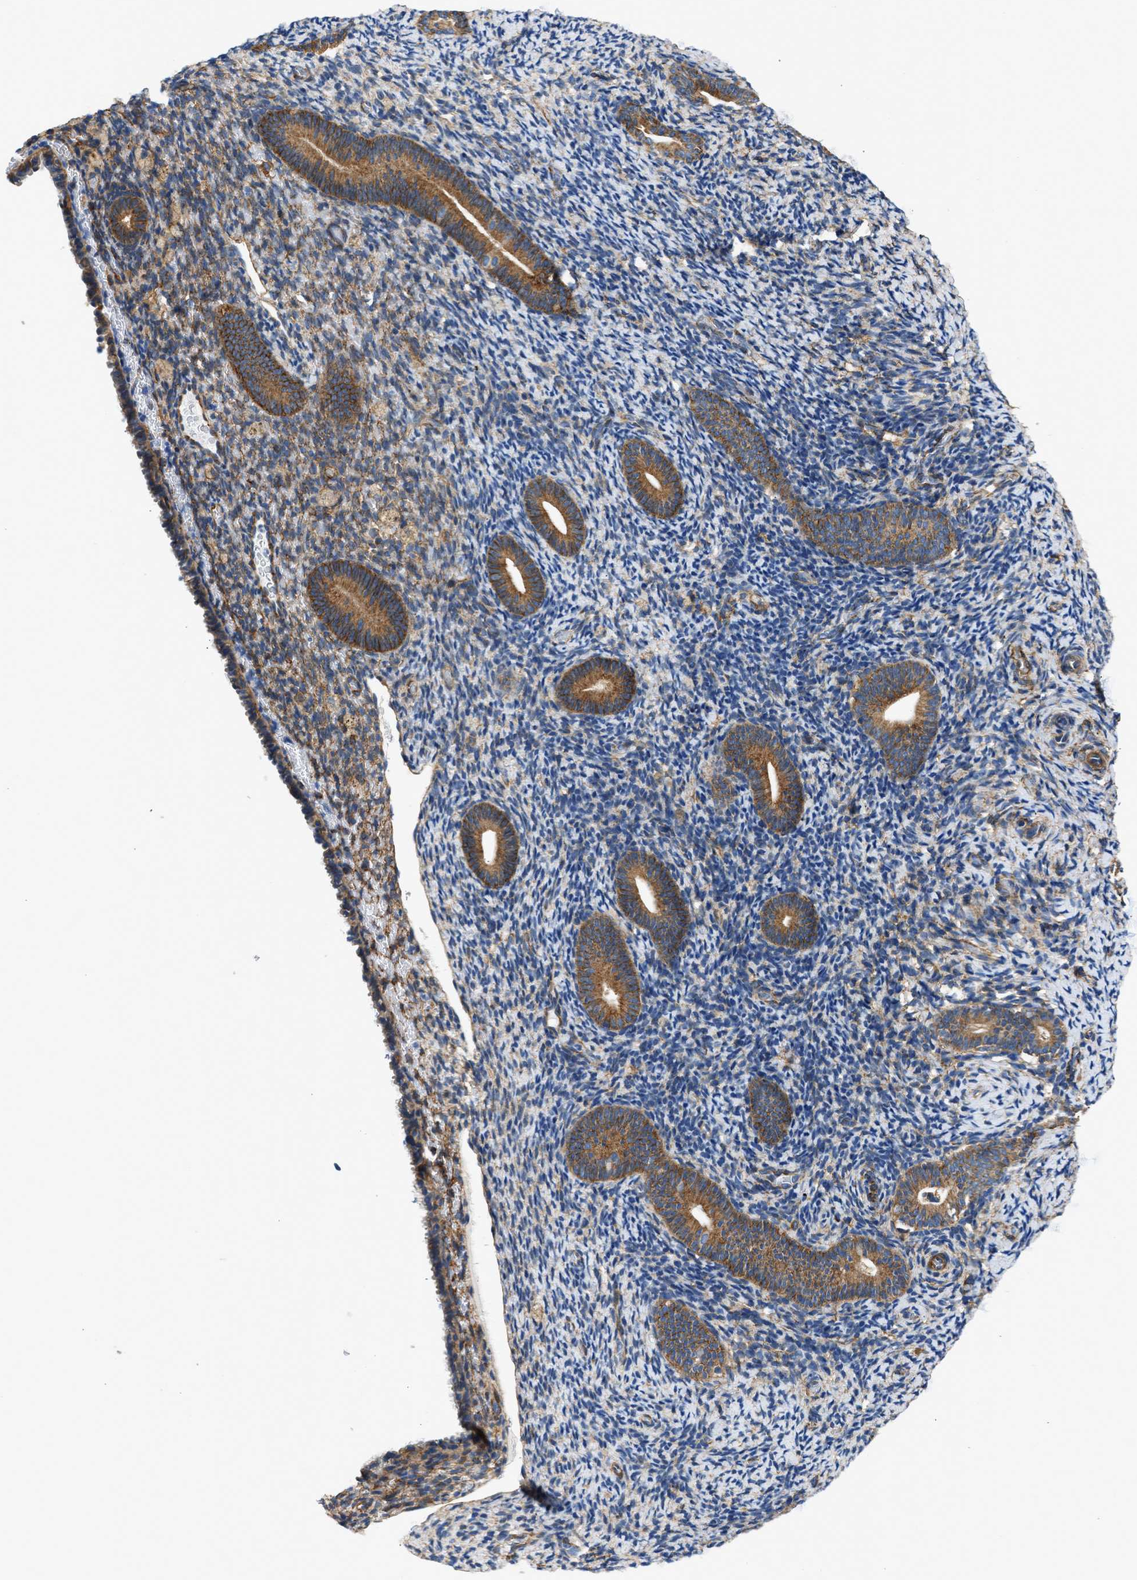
{"staining": {"intensity": "moderate", "quantity": "25%-75%", "location": "cytoplasmic/membranous"}, "tissue": "endometrium", "cell_type": "Cells in endometrial stroma", "image_type": "normal", "snomed": [{"axis": "morphology", "description": "Normal tissue, NOS"}, {"axis": "topography", "description": "Endometrium"}], "caption": "IHC of normal endometrium displays medium levels of moderate cytoplasmic/membranous positivity in approximately 25%-75% of cells in endometrial stroma.", "gene": "SEPTIN2", "patient": {"sex": "female", "age": 51}}